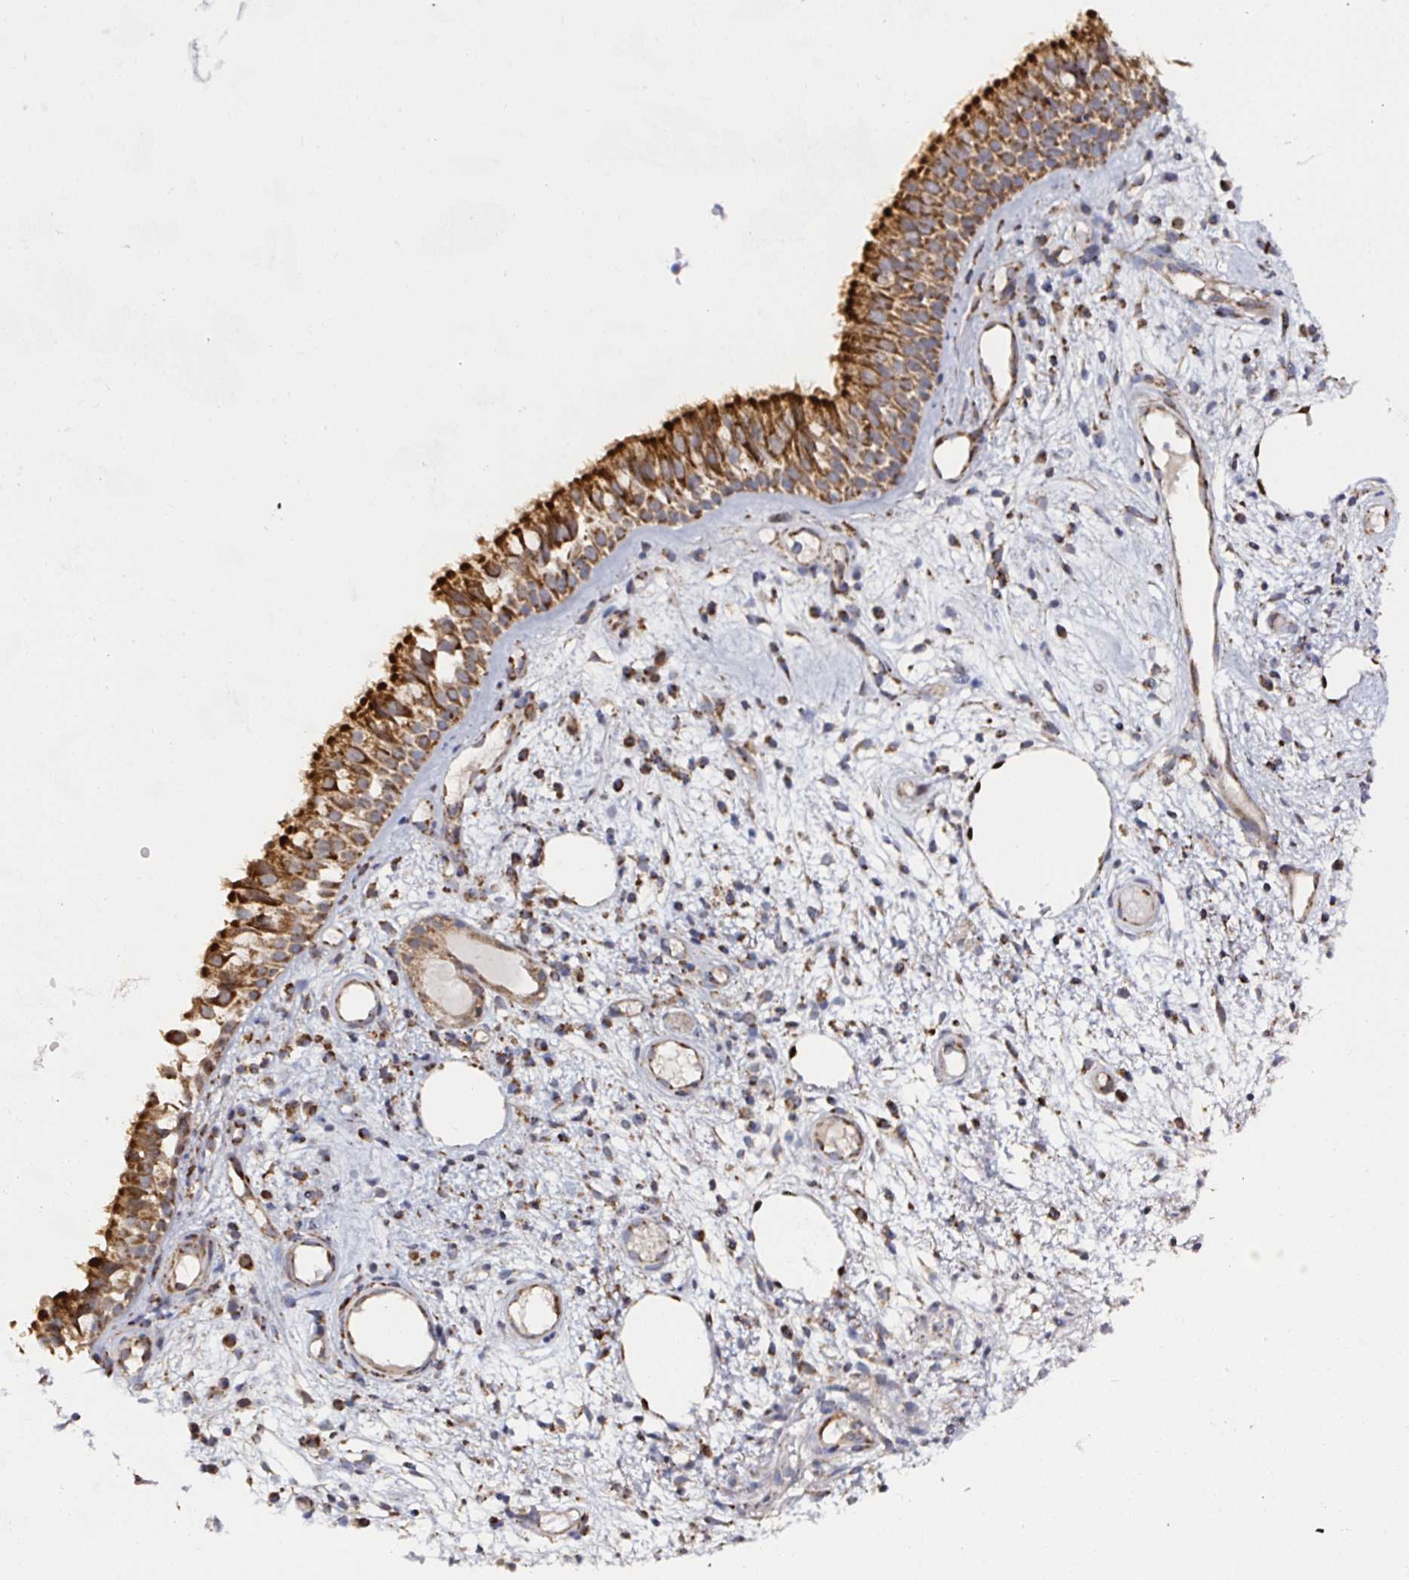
{"staining": {"intensity": "strong", "quantity": ">75%", "location": "cytoplasmic/membranous"}, "tissue": "nasopharynx", "cell_type": "Respiratory epithelial cells", "image_type": "normal", "snomed": [{"axis": "morphology", "description": "Normal tissue, NOS"}, {"axis": "morphology", "description": "Inflammation, NOS"}, {"axis": "topography", "description": "Nasopharynx"}], "caption": "Immunohistochemistry staining of benign nasopharynx, which reveals high levels of strong cytoplasmic/membranous expression in about >75% of respiratory epithelial cells indicating strong cytoplasmic/membranous protein staining. The staining was performed using DAB (brown) for protein detection and nuclei were counterstained in hematoxylin (blue).", "gene": "ATAD3A", "patient": {"sex": "male", "age": 54}}